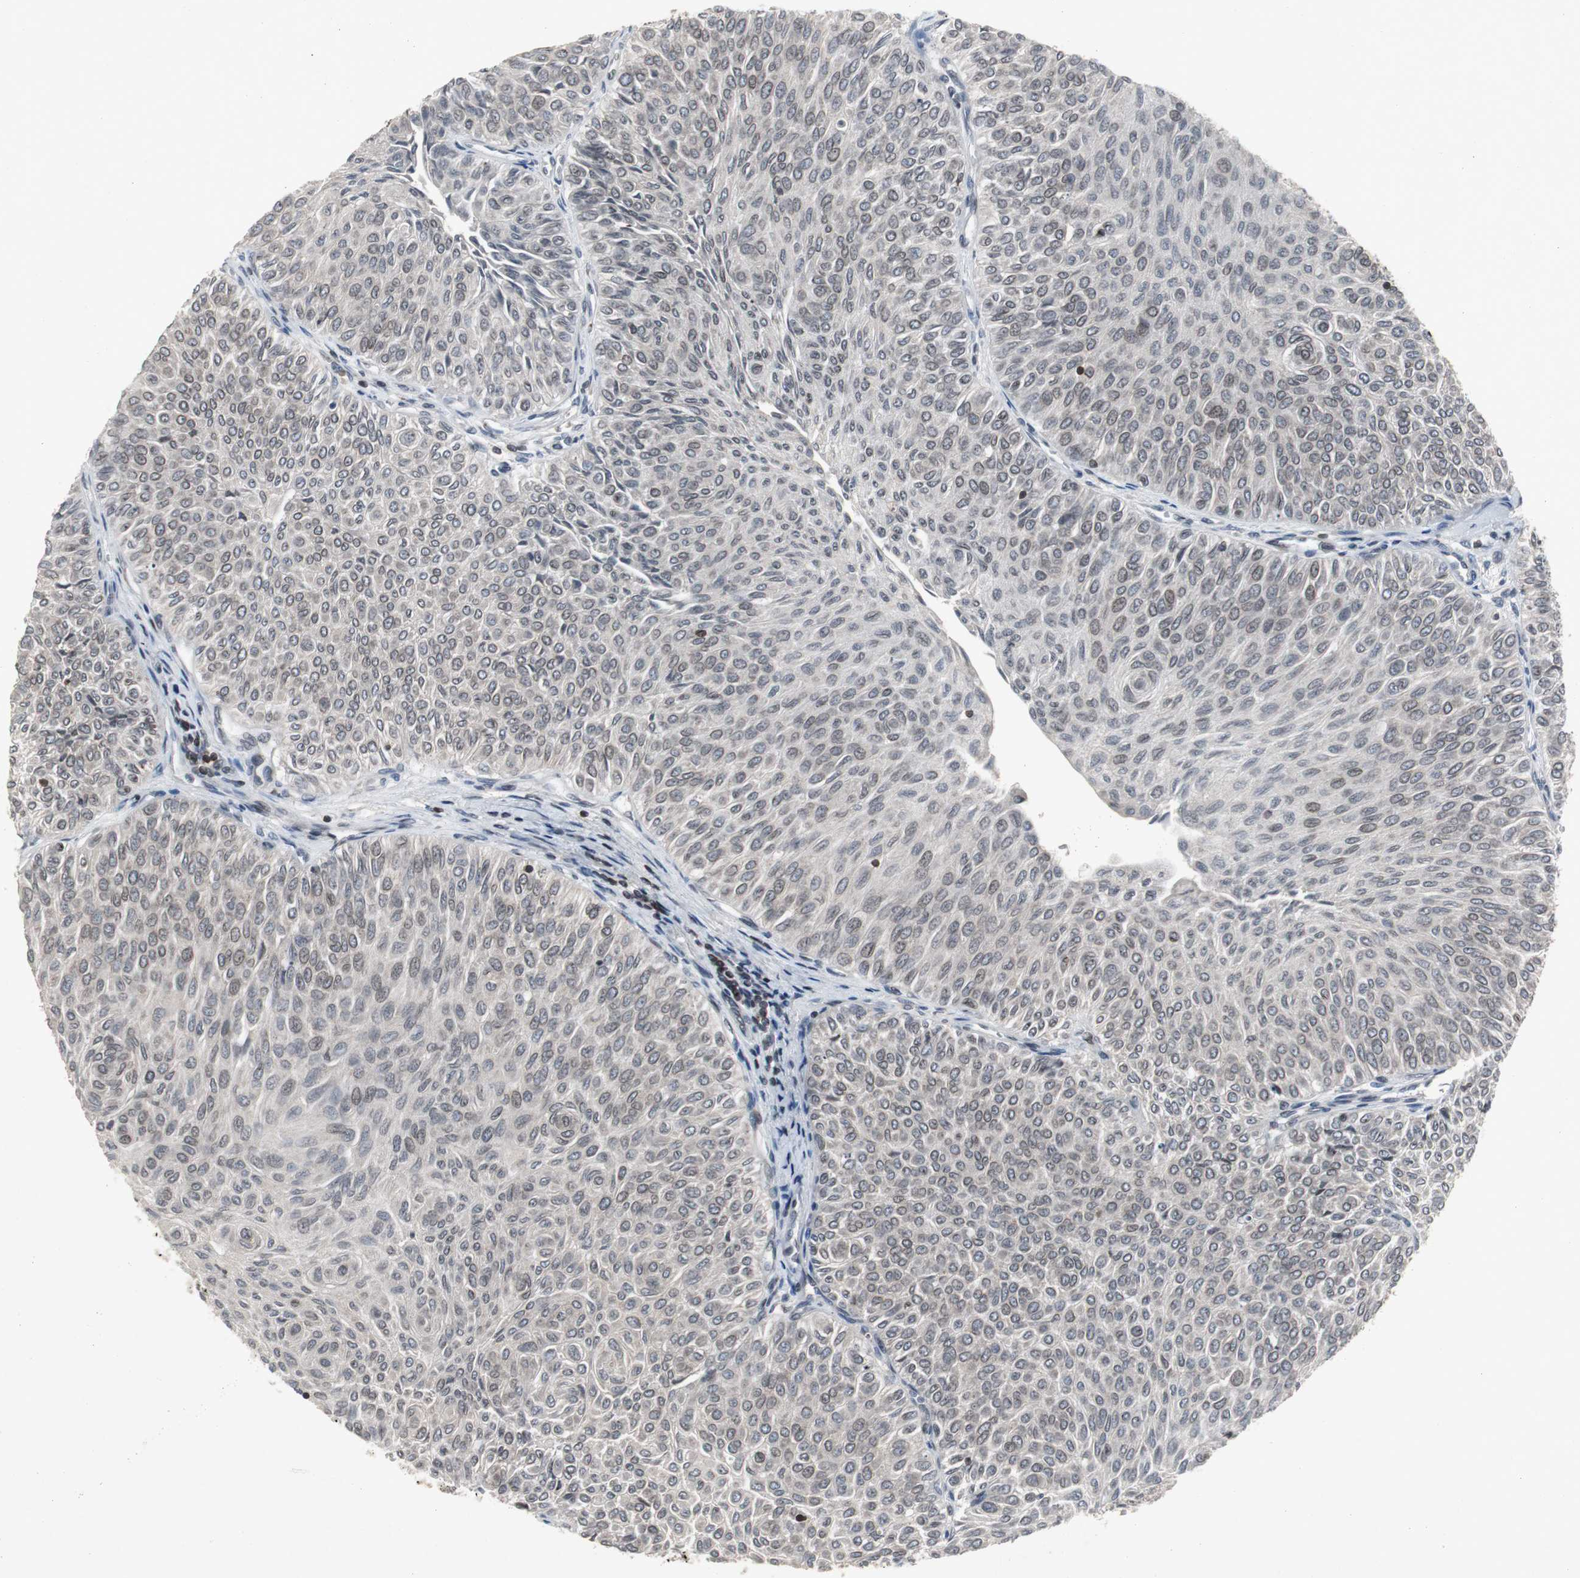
{"staining": {"intensity": "negative", "quantity": "none", "location": "none"}, "tissue": "urothelial cancer", "cell_type": "Tumor cells", "image_type": "cancer", "snomed": [{"axis": "morphology", "description": "Urothelial carcinoma, Low grade"}, {"axis": "topography", "description": "Urinary bladder"}], "caption": "A micrograph of low-grade urothelial carcinoma stained for a protein shows no brown staining in tumor cells.", "gene": "ZNF396", "patient": {"sex": "male", "age": 78}}